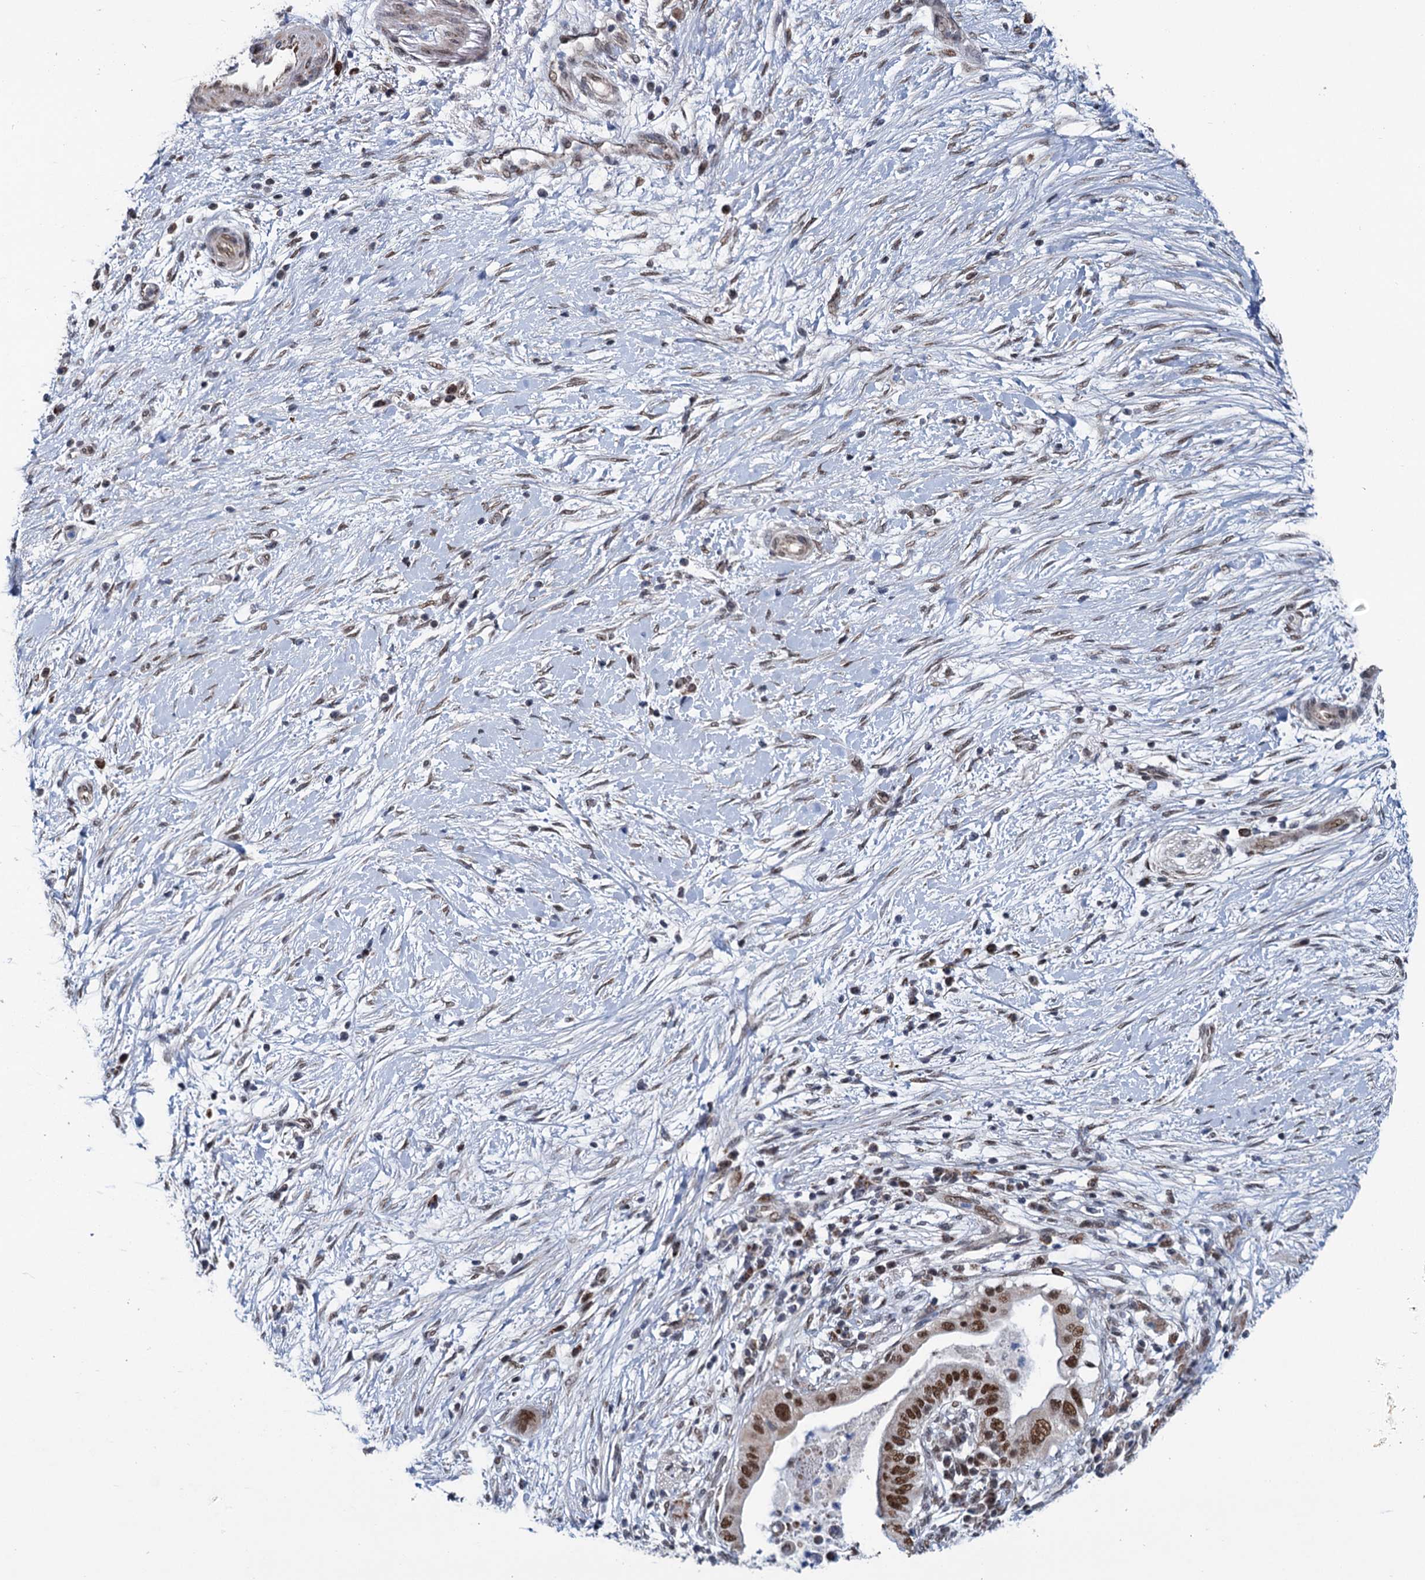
{"staining": {"intensity": "strong", "quantity": ">75%", "location": "nuclear"}, "tissue": "pancreatic cancer", "cell_type": "Tumor cells", "image_type": "cancer", "snomed": [{"axis": "morphology", "description": "Adenocarcinoma, NOS"}, {"axis": "topography", "description": "Pancreas"}], "caption": "Immunohistochemistry micrograph of neoplastic tissue: pancreatic cancer stained using immunohistochemistry (IHC) reveals high levels of strong protein expression localized specifically in the nuclear of tumor cells, appearing as a nuclear brown color.", "gene": "MORN3", "patient": {"sex": "male", "age": 68}}